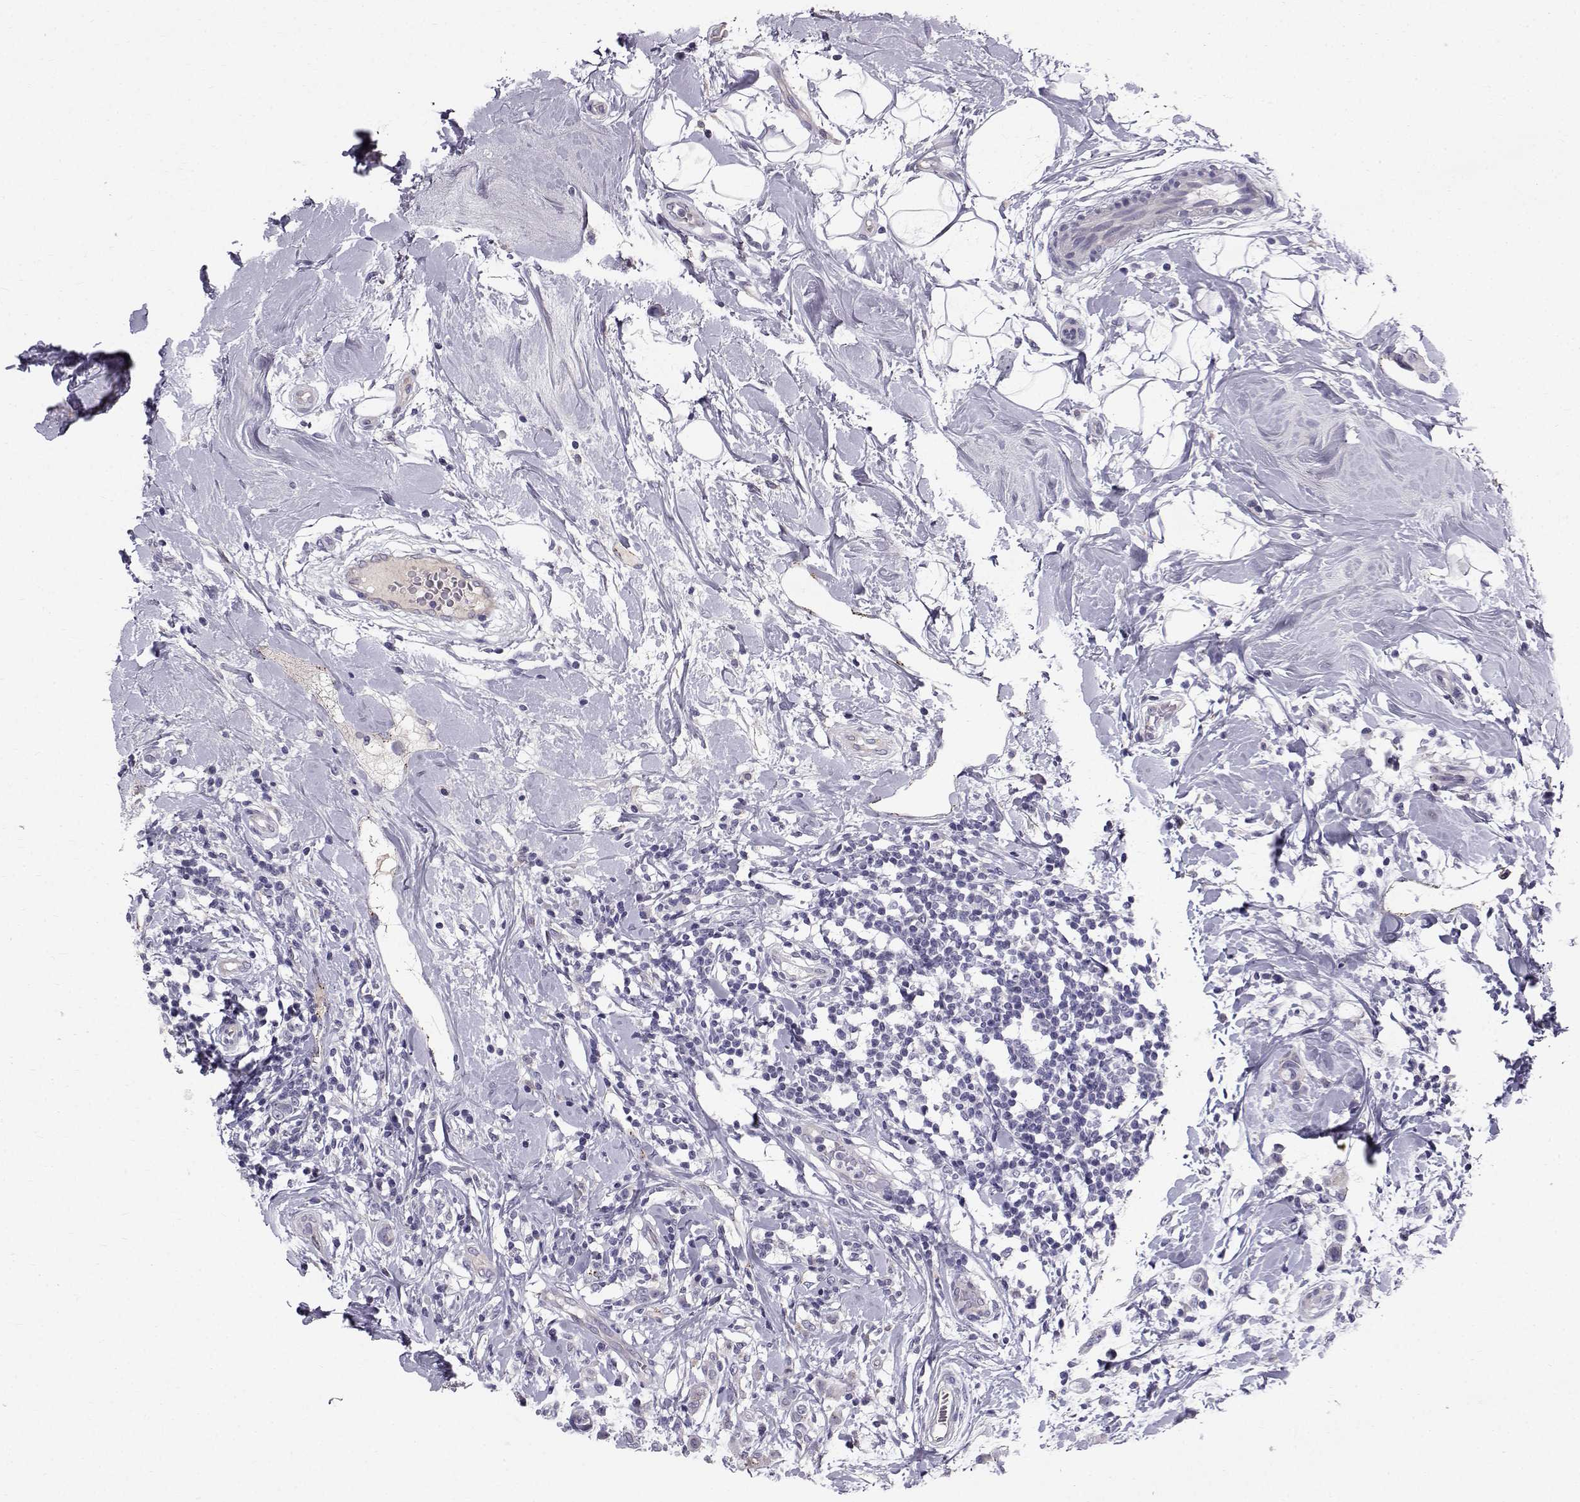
{"staining": {"intensity": "negative", "quantity": "none", "location": "none"}, "tissue": "breast cancer", "cell_type": "Tumor cells", "image_type": "cancer", "snomed": [{"axis": "morphology", "description": "Duct carcinoma"}, {"axis": "topography", "description": "Breast"}], "caption": "Immunohistochemistry micrograph of neoplastic tissue: breast intraductal carcinoma stained with DAB (3,3'-diaminobenzidine) displays no significant protein expression in tumor cells. (DAB (3,3'-diaminobenzidine) IHC, high magnification).", "gene": "CALCR", "patient": {"sex": "female", "age": 27}}